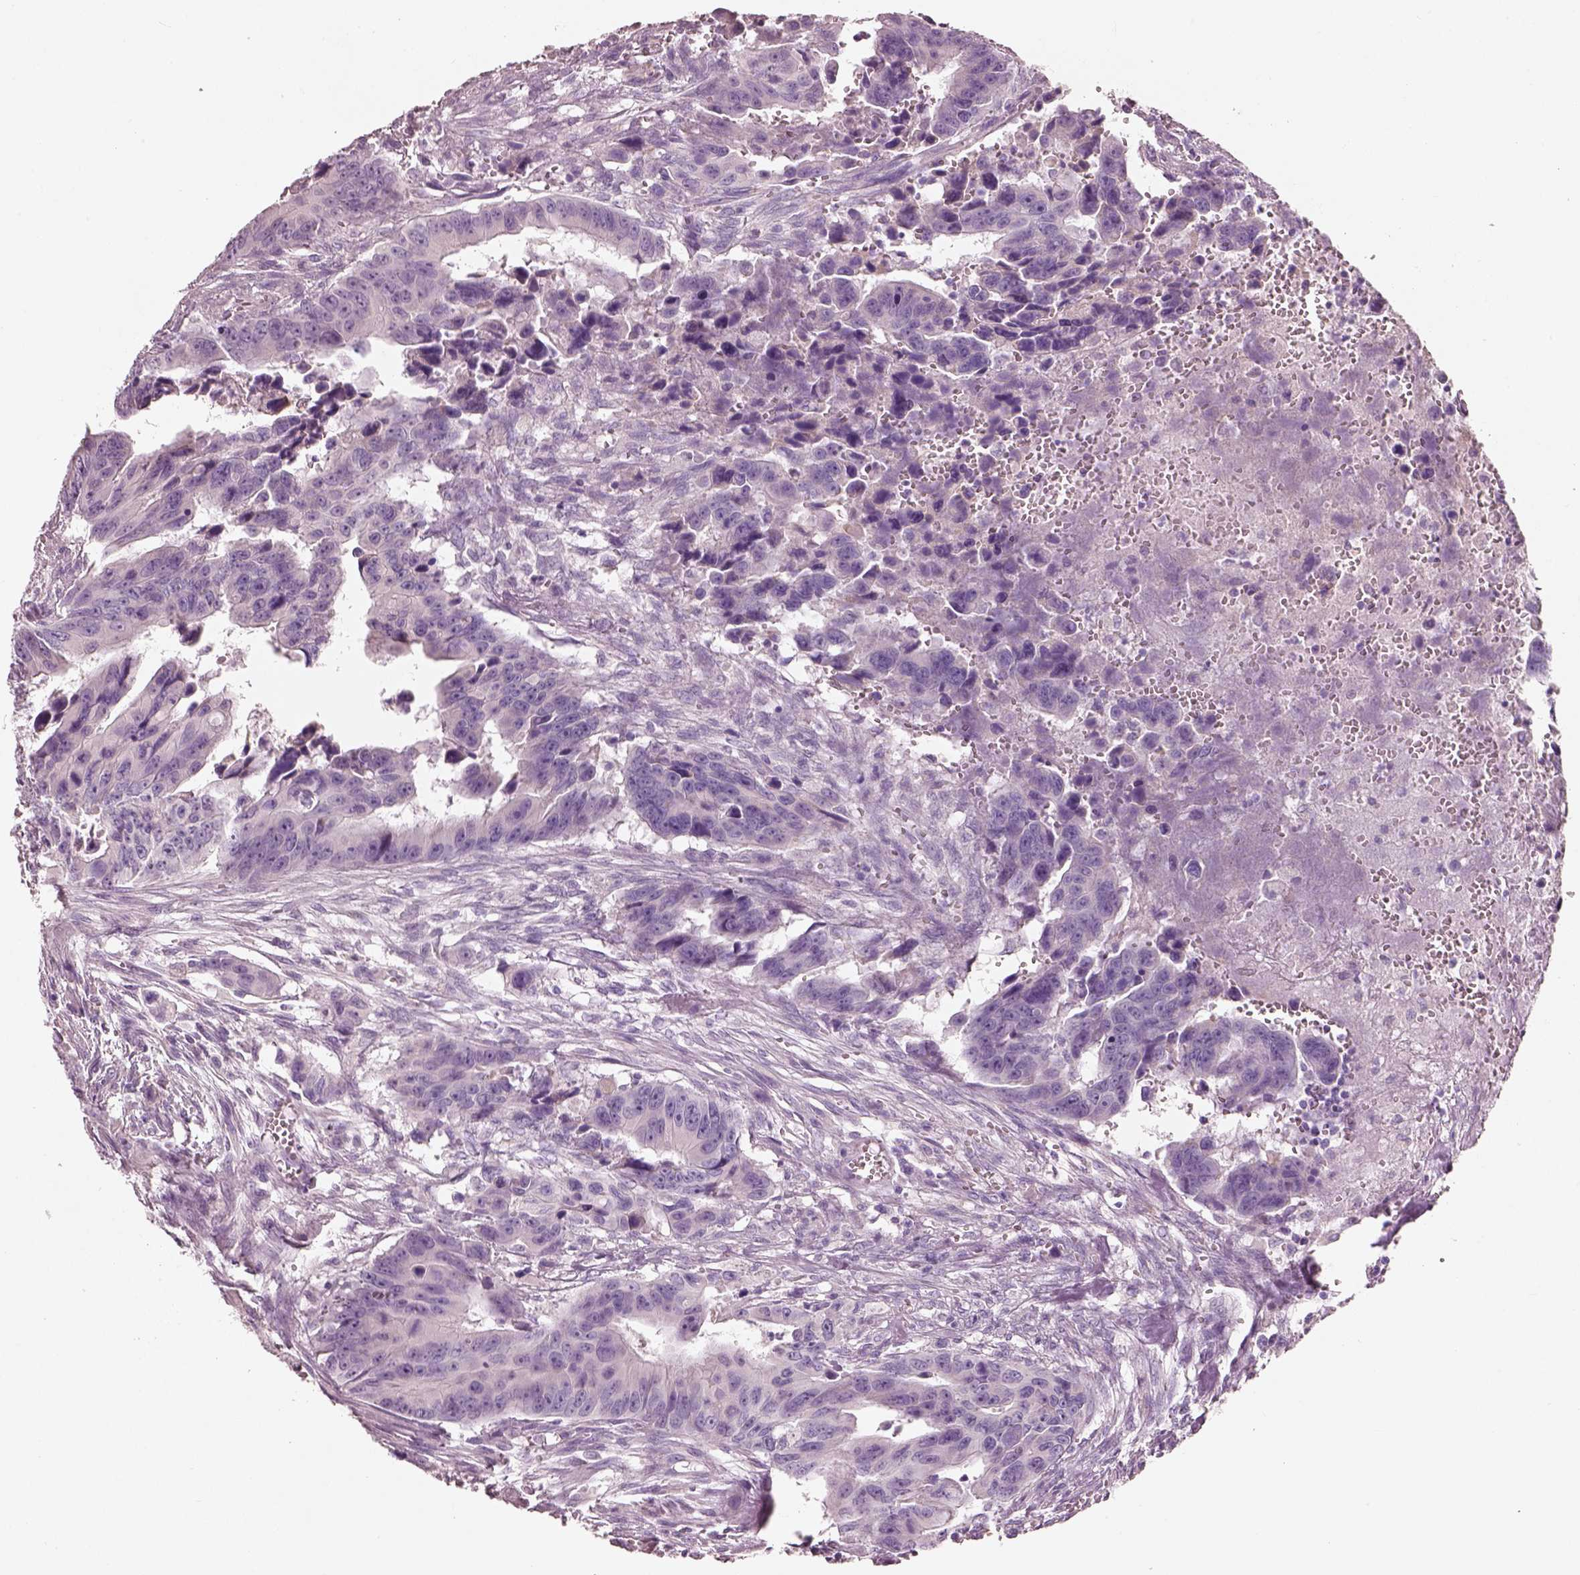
{"staining": {"intensity": "negative", "quantity": "none", "location": "none"}, "tissue": "colorectal cancer", "cell_type": "Tumor cells", "image_type": "cancer", "snomed": [{"axis": "morphology", "description": "Adenocarcinoma, NOS"}, {"axis": "topography", "description": "Colon"}], "caption": "This is an immunohistochemistry (IHC) image of human colorectal cancer (adenocarcinoma). There is no expression in tumor cells.", "gene": "PNOC", "patient": {"sex": "female", "age": 87}}